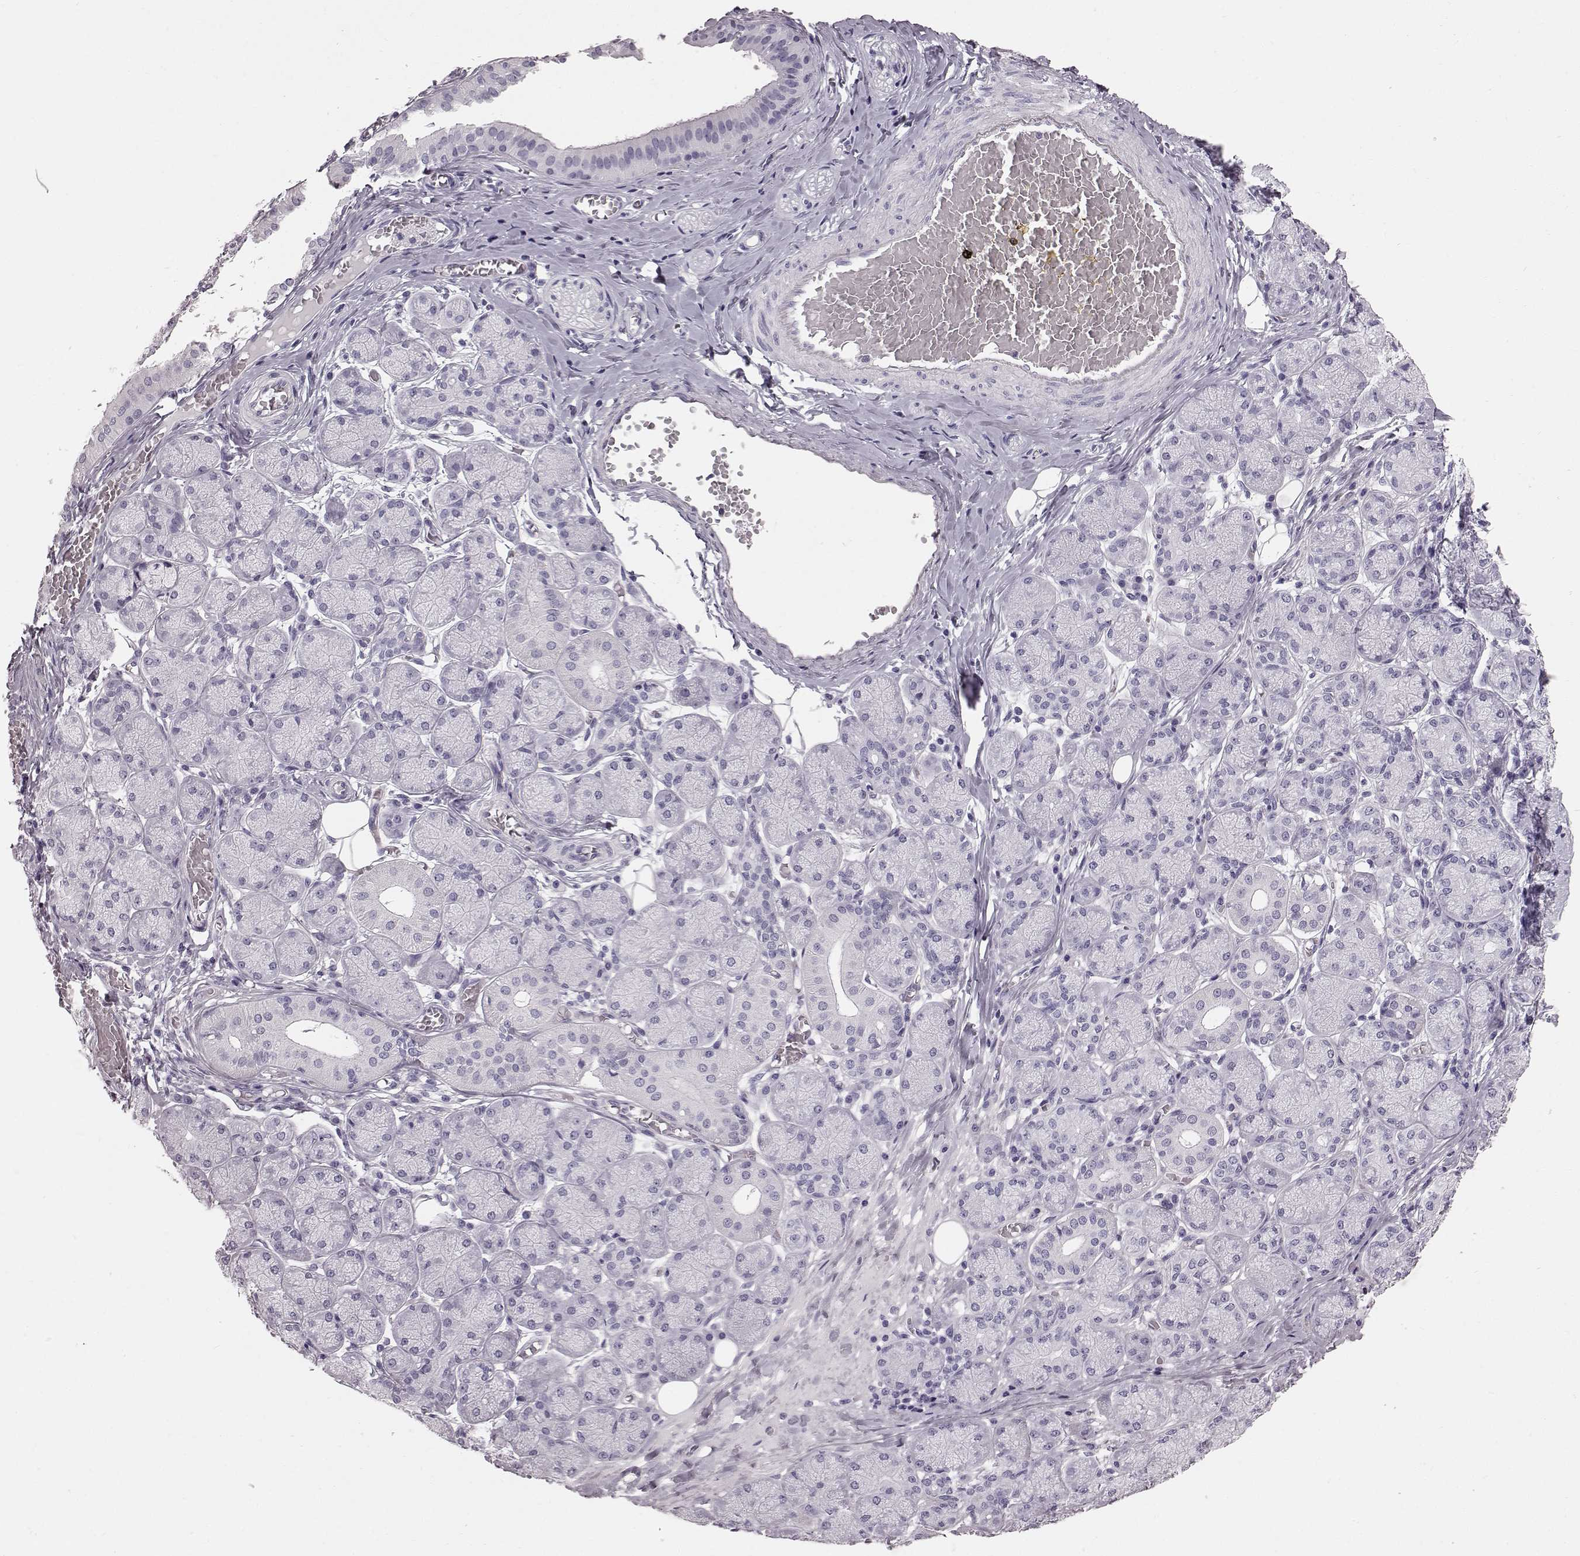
{"staining": {"intensity": "negative", "quantity": "none", "location": "none"}, "tissue": "salivary gland", "cell_type": "Glandular cells", "image_type": "normal", "snomed": [{"axis": "morphology", "description": "Normal tissue, NOS"}, {"axis": "topography", "description": "Salivary gland"}, {"axis": "topography", "description": "Peripheral nerve tissue"}], "caption": "The histopathology image demonstrates no significant staining in glandular cells of salivary gland. (IHC, brightfield microscopy, high magnification).", "gene": "TCHHL1", "patient": {"sex": "female", "age": 24}}